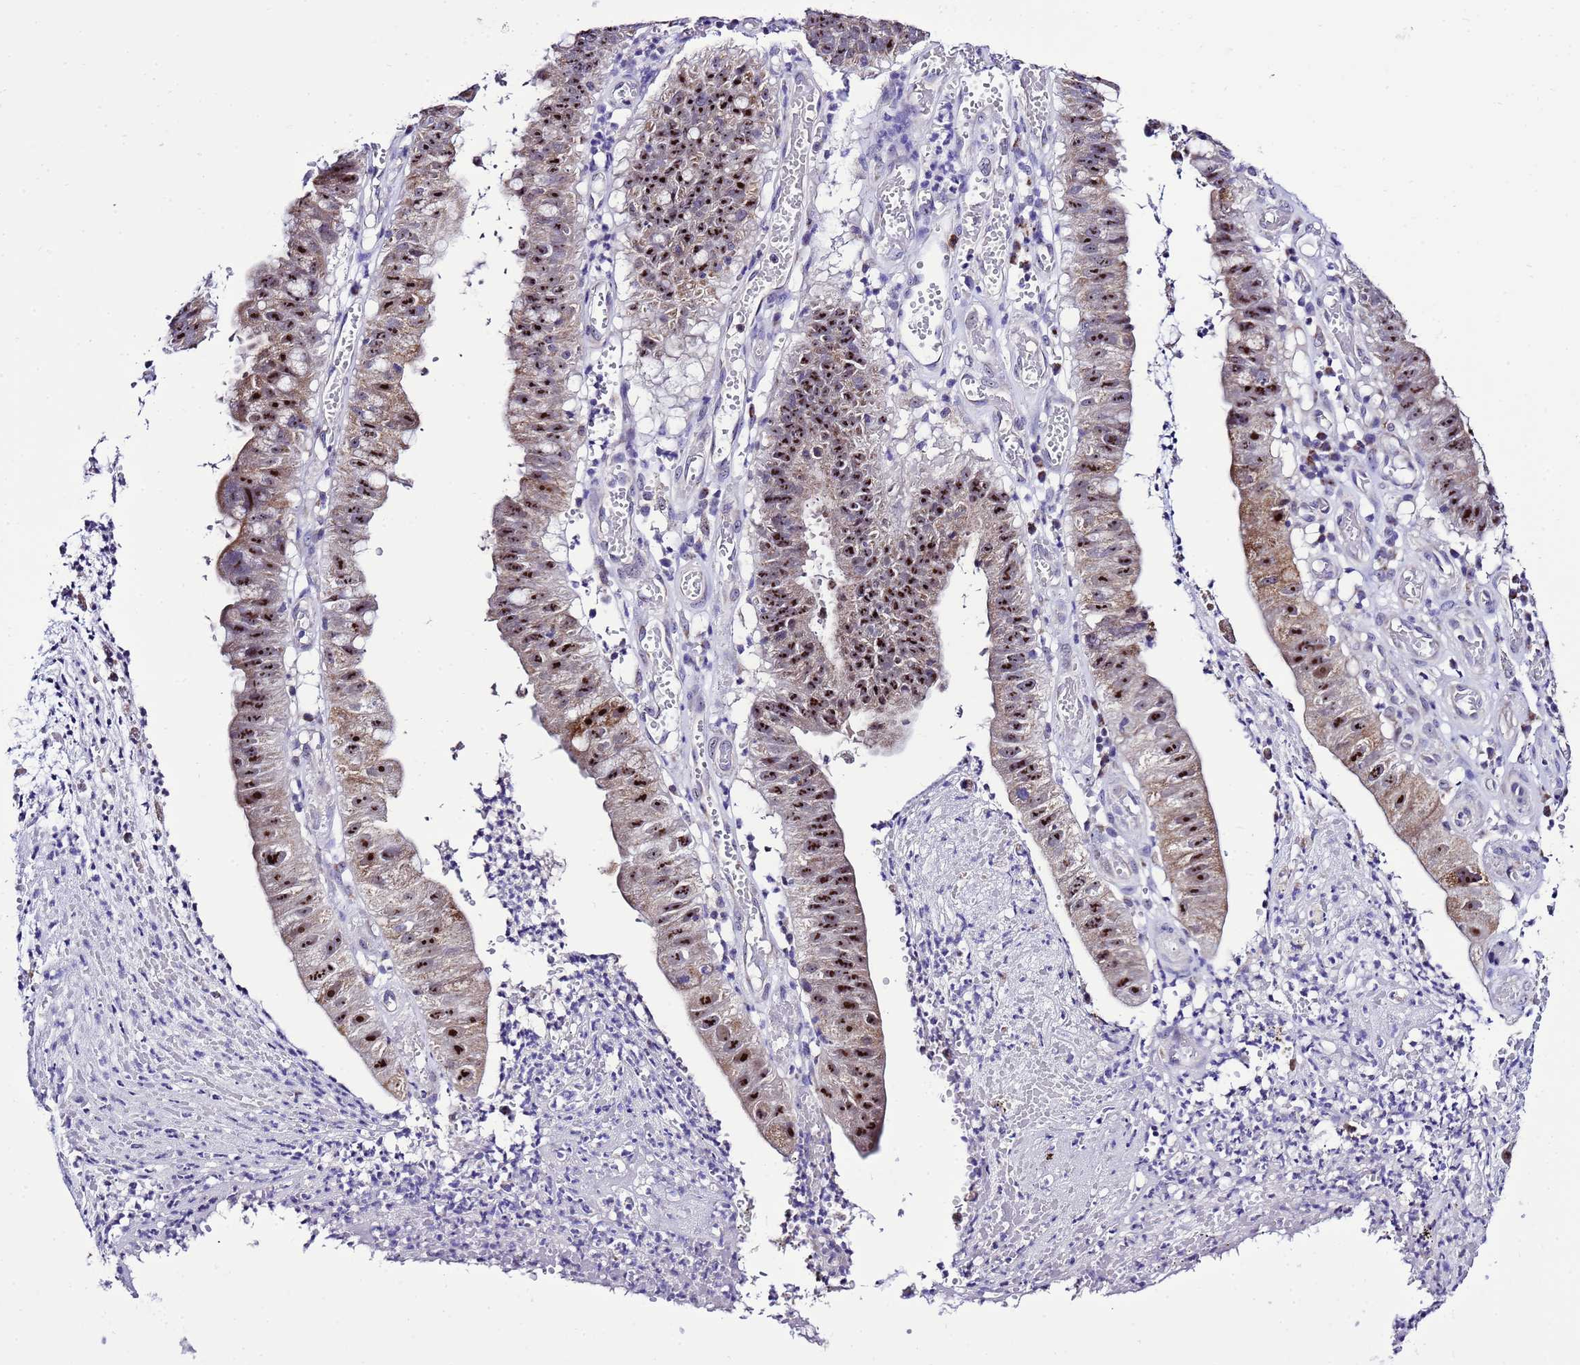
{"staining": {"intensity": "strong", "quantity": ">75%", "location": "nuclear"}, "tissue": "stomach cancer", "cell_type": "Tumor cells", "image_type": "cancer", "snomed": [{"axis": "morphology", "description": "Adenocarcinoma, NOS"}, {"axis": "topography", "description": "Stomach"}], "caption": "Protein expression analysis of stomach cancer (adenocarcinoma) displays strong nuclear staining in about >75% of tumor cells.", "gene": "DPH6", "patient": {"sex": "male", "age": 59}}